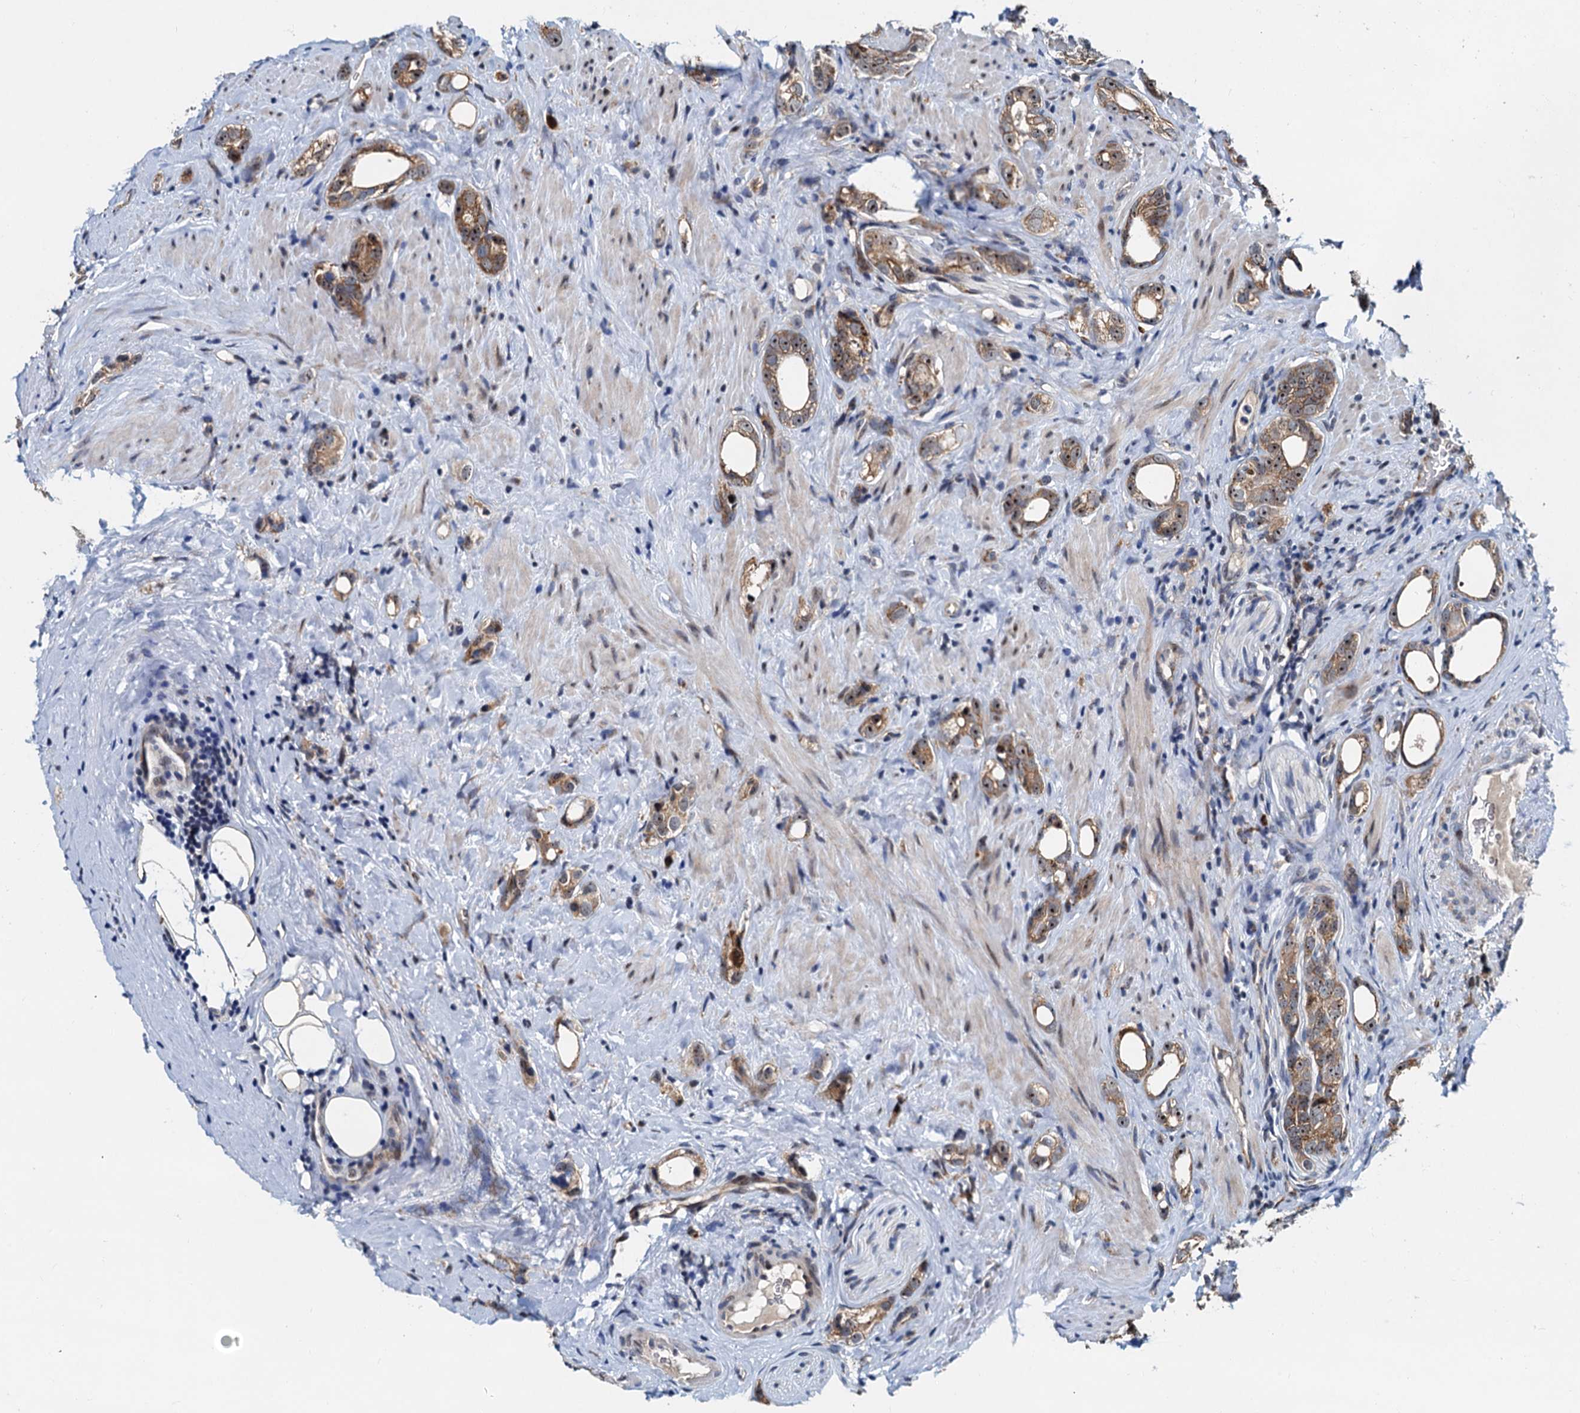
{"staining": {"intensity": "moderate", "quantity": ">75%", "location": "cytoplasmic/membranous"}, "tissue": "prostate cancer", "cell_type": "Tumor cells", "image_type": "cancer", "snomed": [{"axis": "morphology", "description": "Adenocarcinoma, High grade"}, {"axis": "topography", "description": "Prostate"}], "caption": "An immunohistochemistry histopathology image of neoplastic tissue is shown. Protein staining in brown shows moderate cytoplasmic/membranous positivity in prostate cancer (adenocarcinoma (high-grade)) within tumor cells.", "gene": "DNAJC21", "patient": {"sex": "male", "age": 63}}